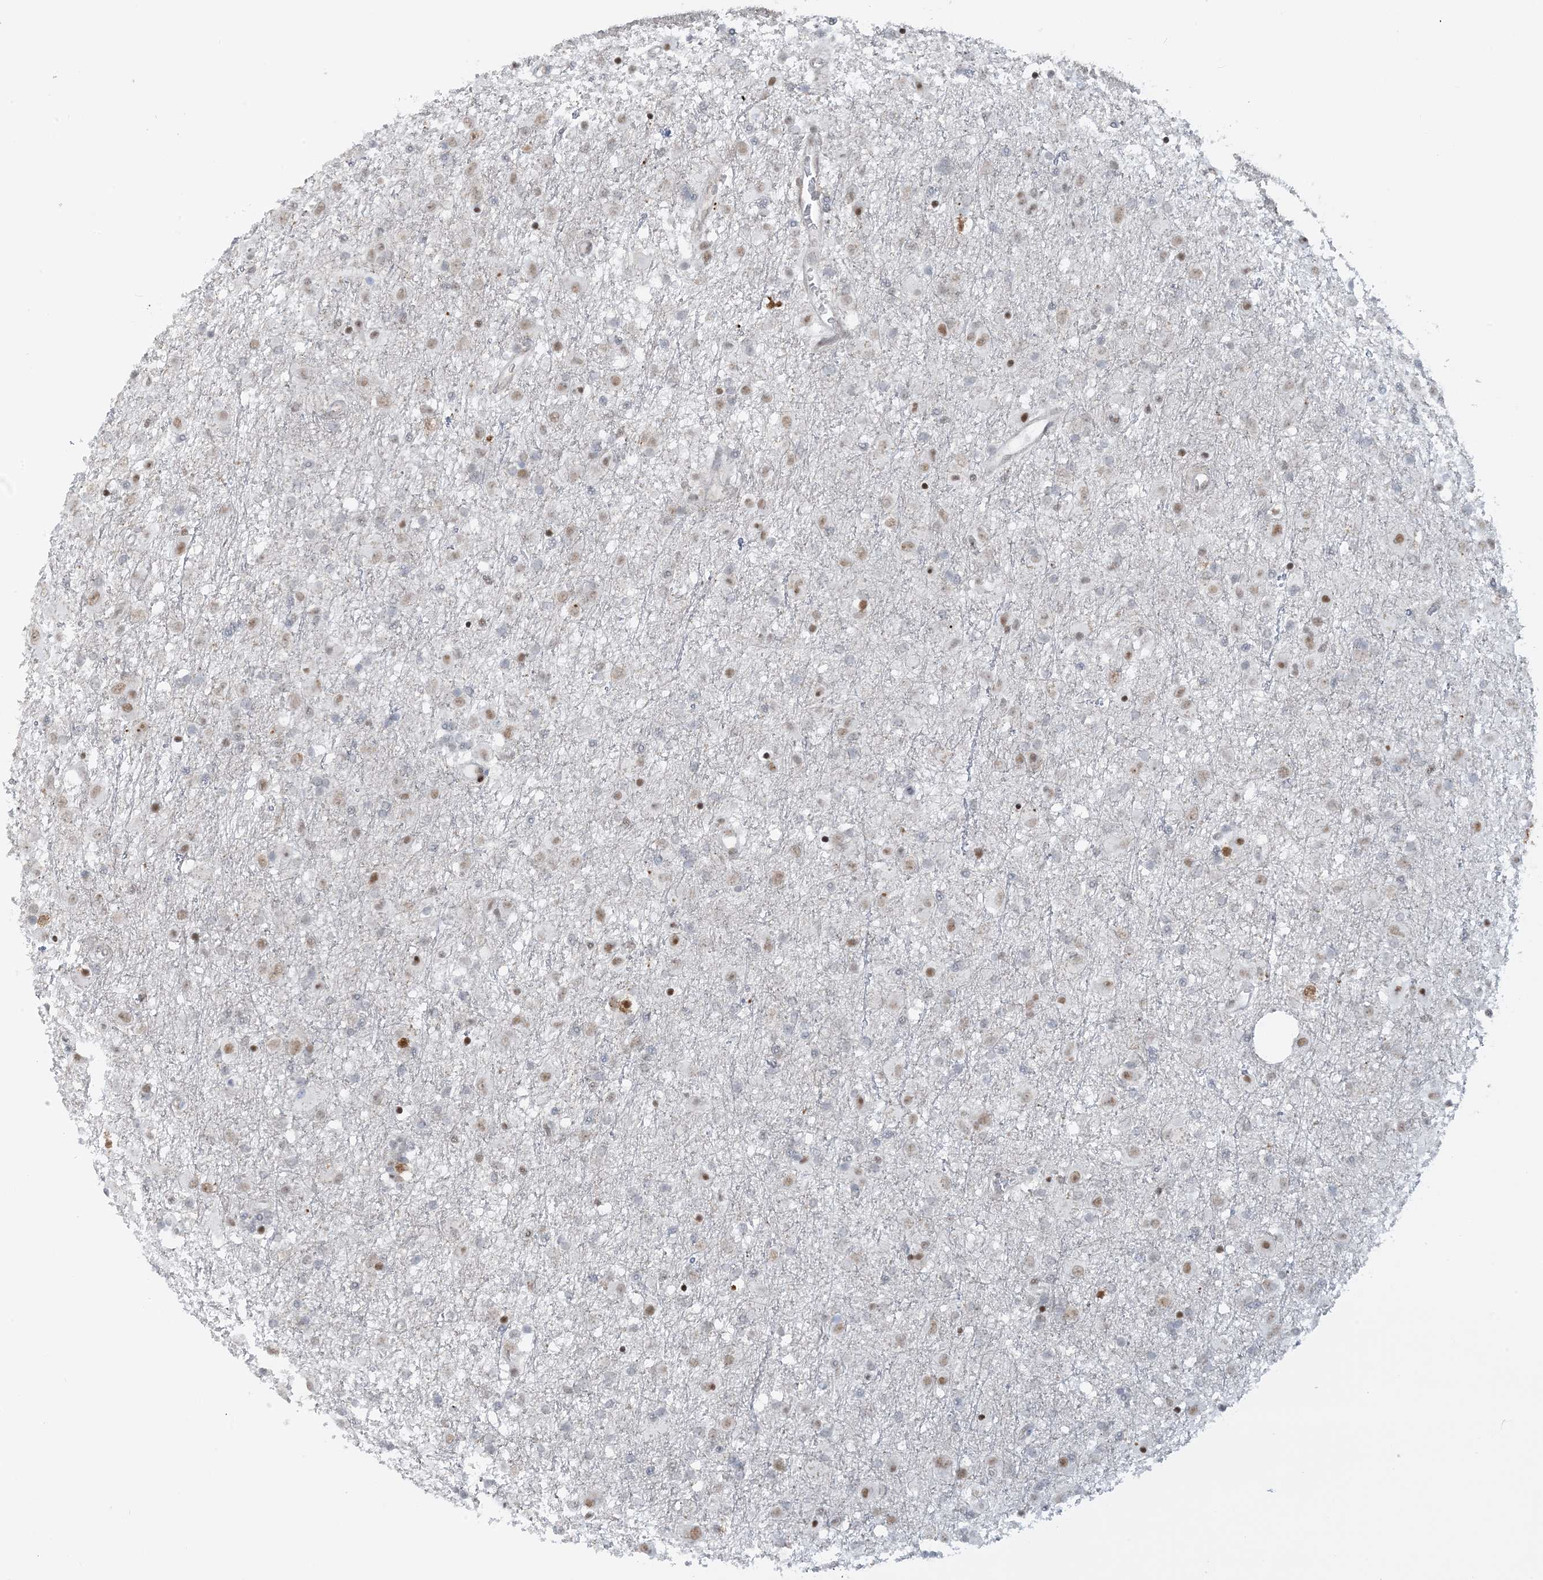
{"staining": {"intensity": "moderate", "quantity": "<25%", "location": "nuclear"}, "tissue": "glioma", "cell_type": "Tumor cells", "image_type": "cancer", "snomed": [{"axis": "morphology", "description": "Glioma, malignant, Low grade"}, {"axis": "topography", "description": "Brain"}], "caption": "This is a micrograph of IHC staining of glioma, which shows moderate expression in the nuclear of tumor cells.", "gene": "ECT2L", "patient": {"sex": "male", "age": 65}}